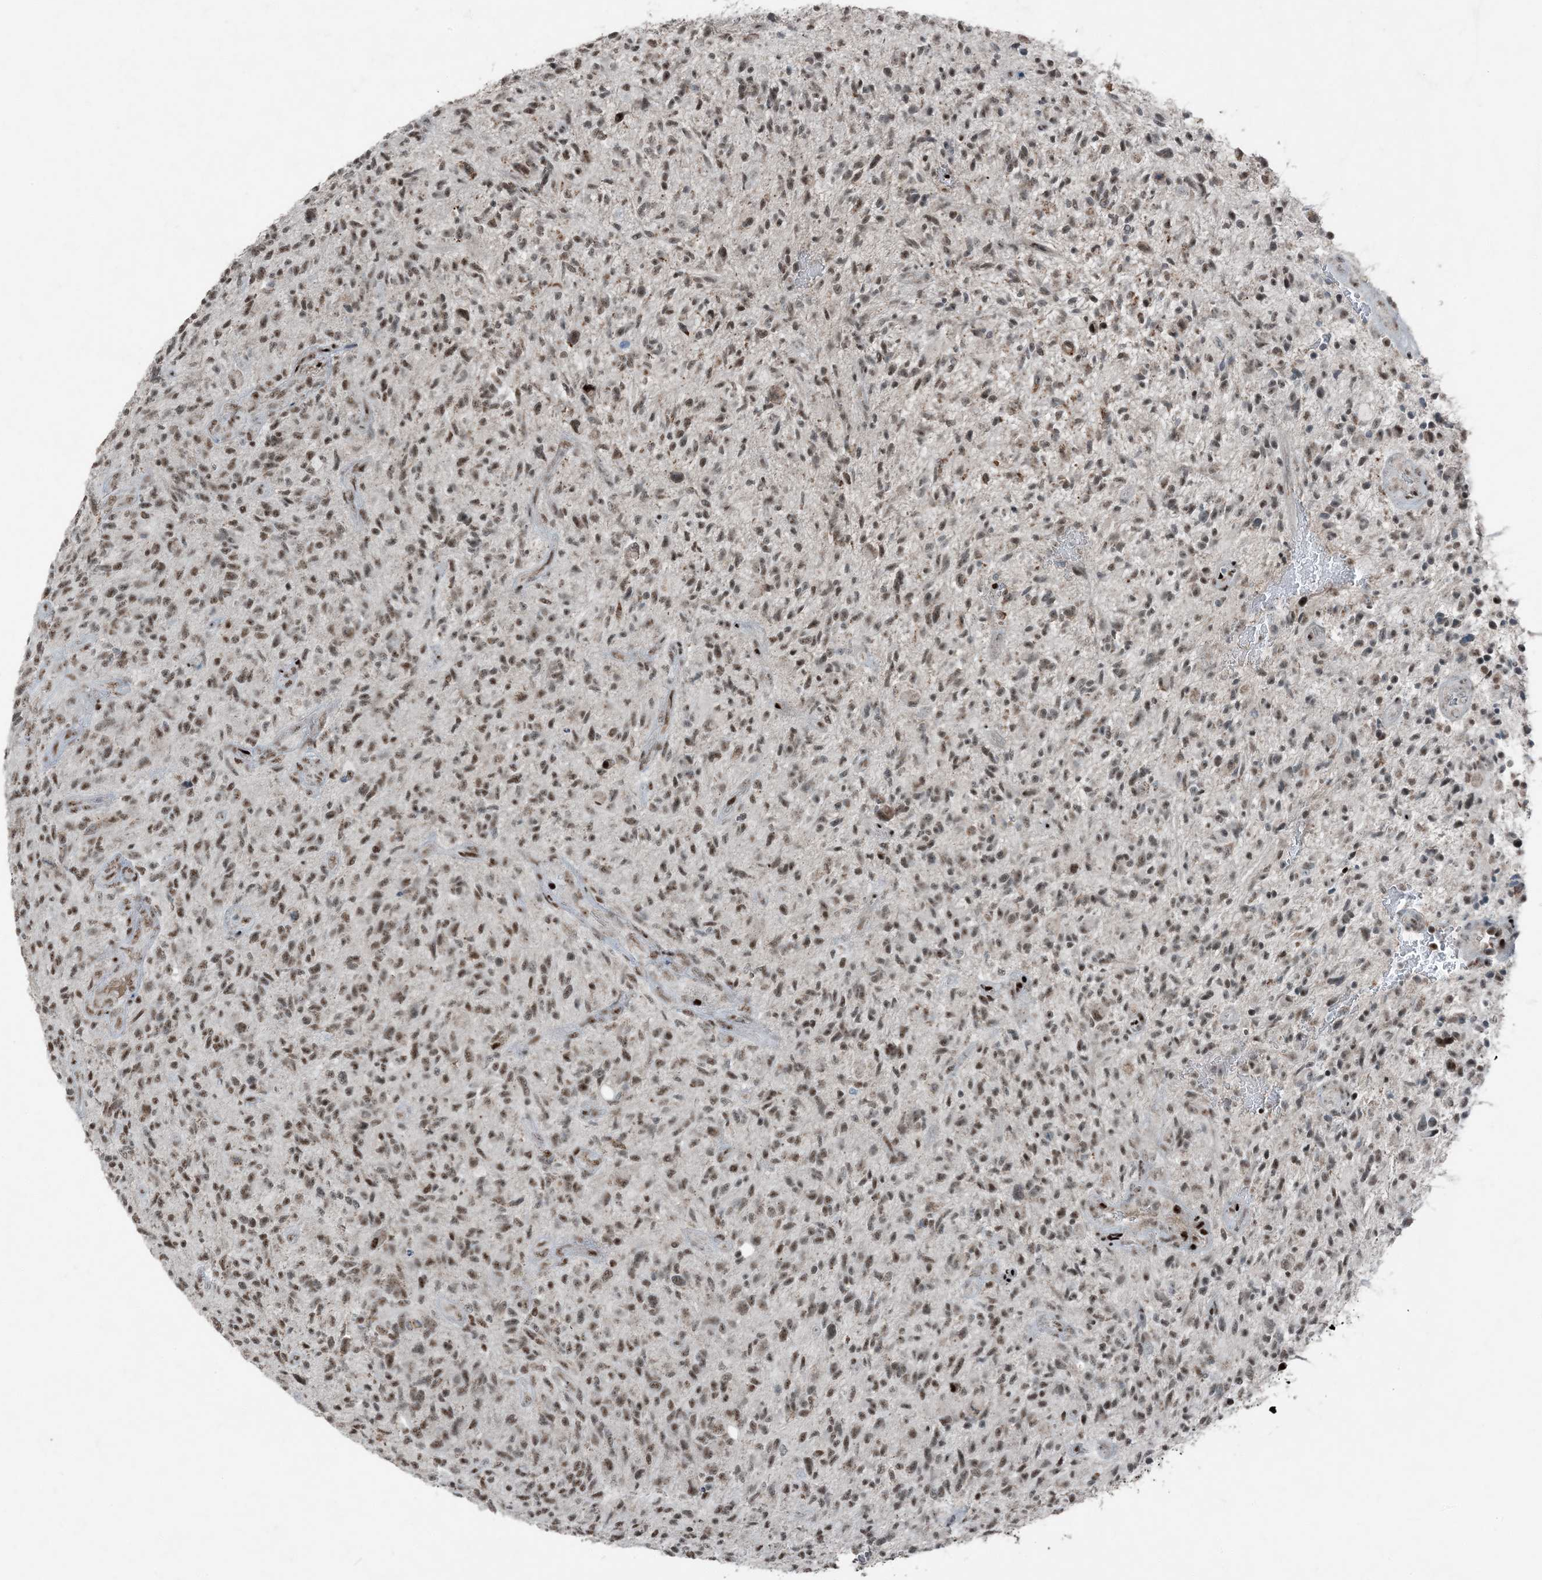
{"staining": {"intensity": "moderate", "quantity": ">75%", "location": "nuclear"}, "tissue": "glioma", "cell_type": "Tumor cells", "image_type": "cancer", "snomed": [{"axis": "morphology", "description": "Glioma, malignant, High grade"}, {"axis": "topography", "description": "Brain"}], "caption": "Protein staining by IHC demonstrates moderate nuclear staining in approximately >75% of tumor cells in high-grade glioma (malignant).", "gene": "TADA2B", "patient": {"sex": "male", "age": 47}}